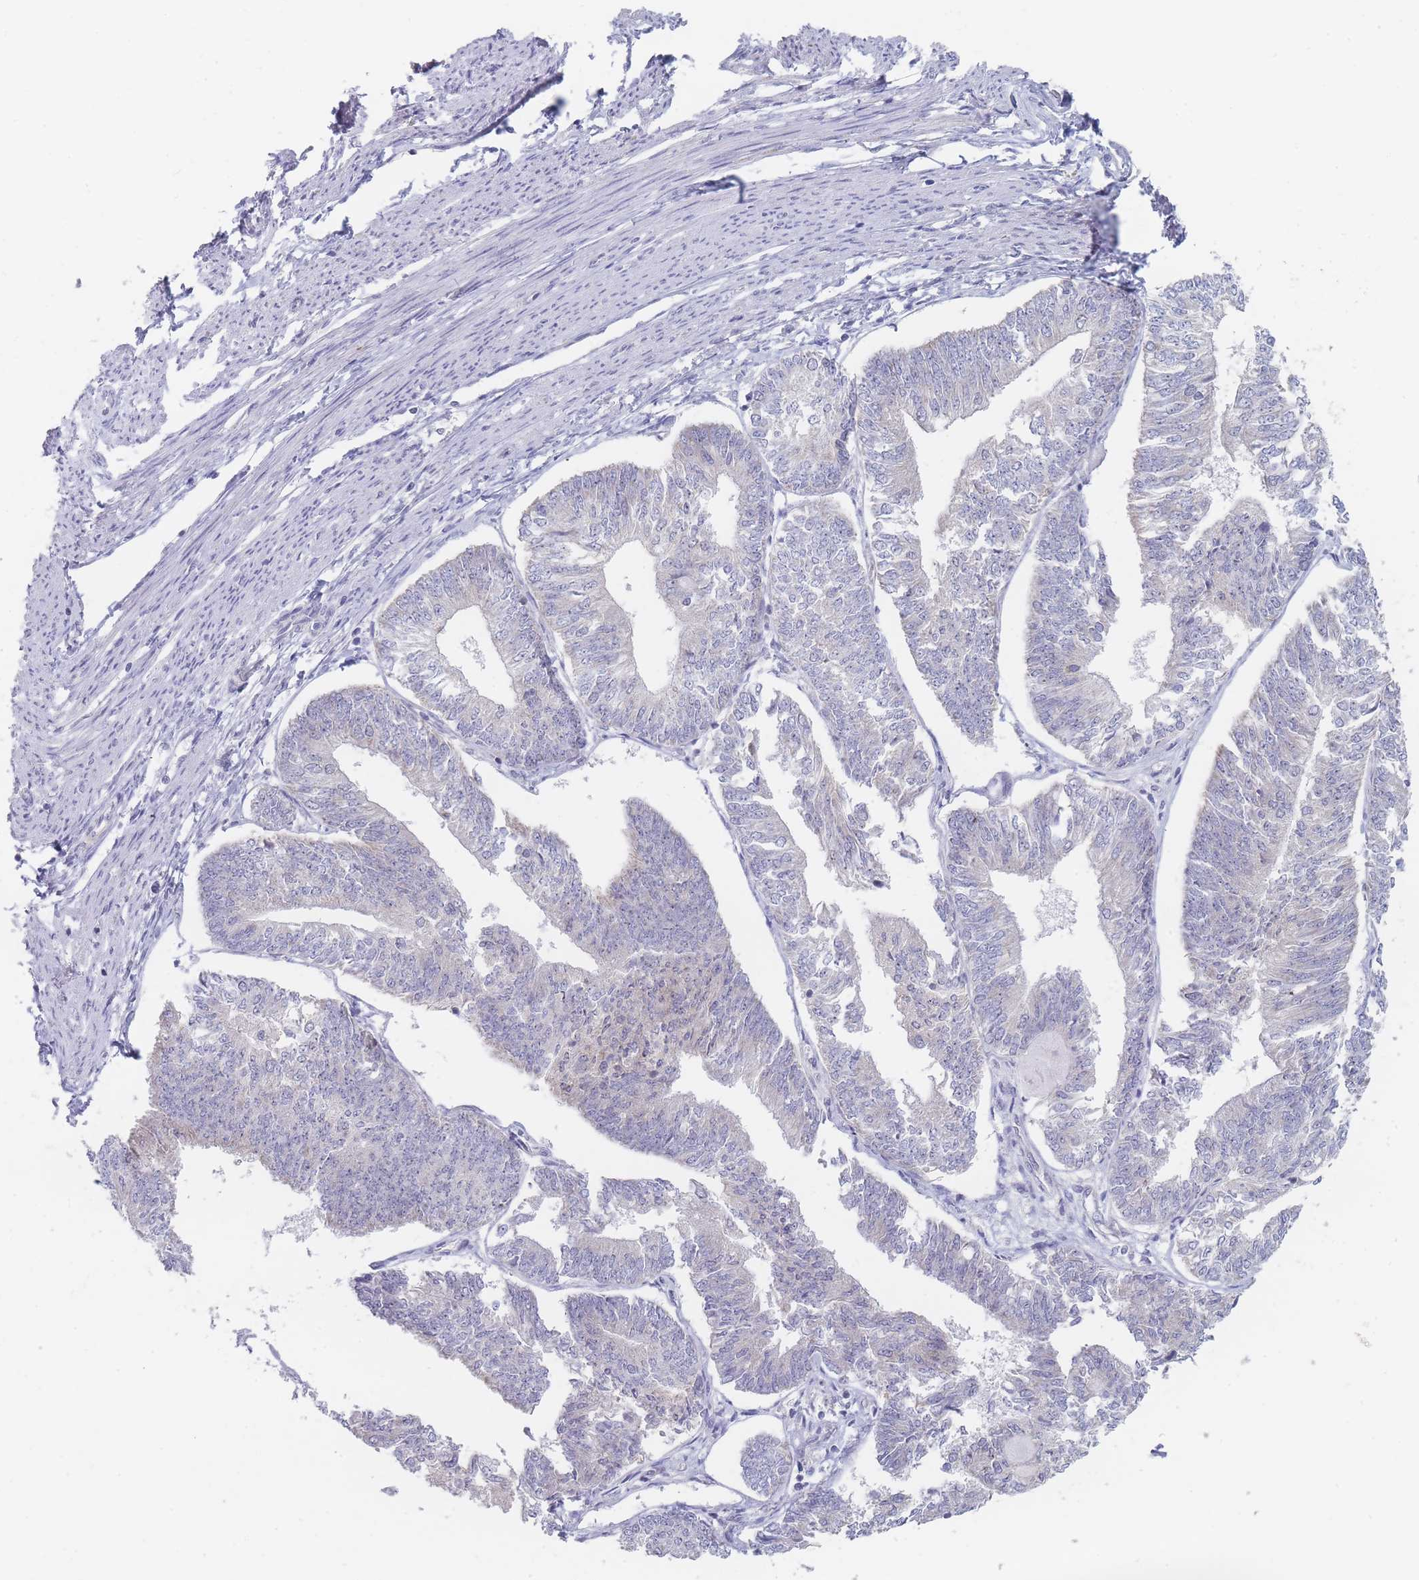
{"staining": {"intensity": "negative", "quantity": "none", "location": "none"}, "tissue": "endometrial cancer", "cell_type": "Tumor cells", "image_type": "cancer", "snomed": [{"axis": "morphology", "description": "Adenocarcinoma, NOS"}, {"axis": "topography", "description": "Endometrium"}], "caption": "Immunohistochemical staining of endometrial cancer exhibits no significant positivity in tumor cells.", "gene": "RNF8", "patient": {"sex": "female", "age": 58}}